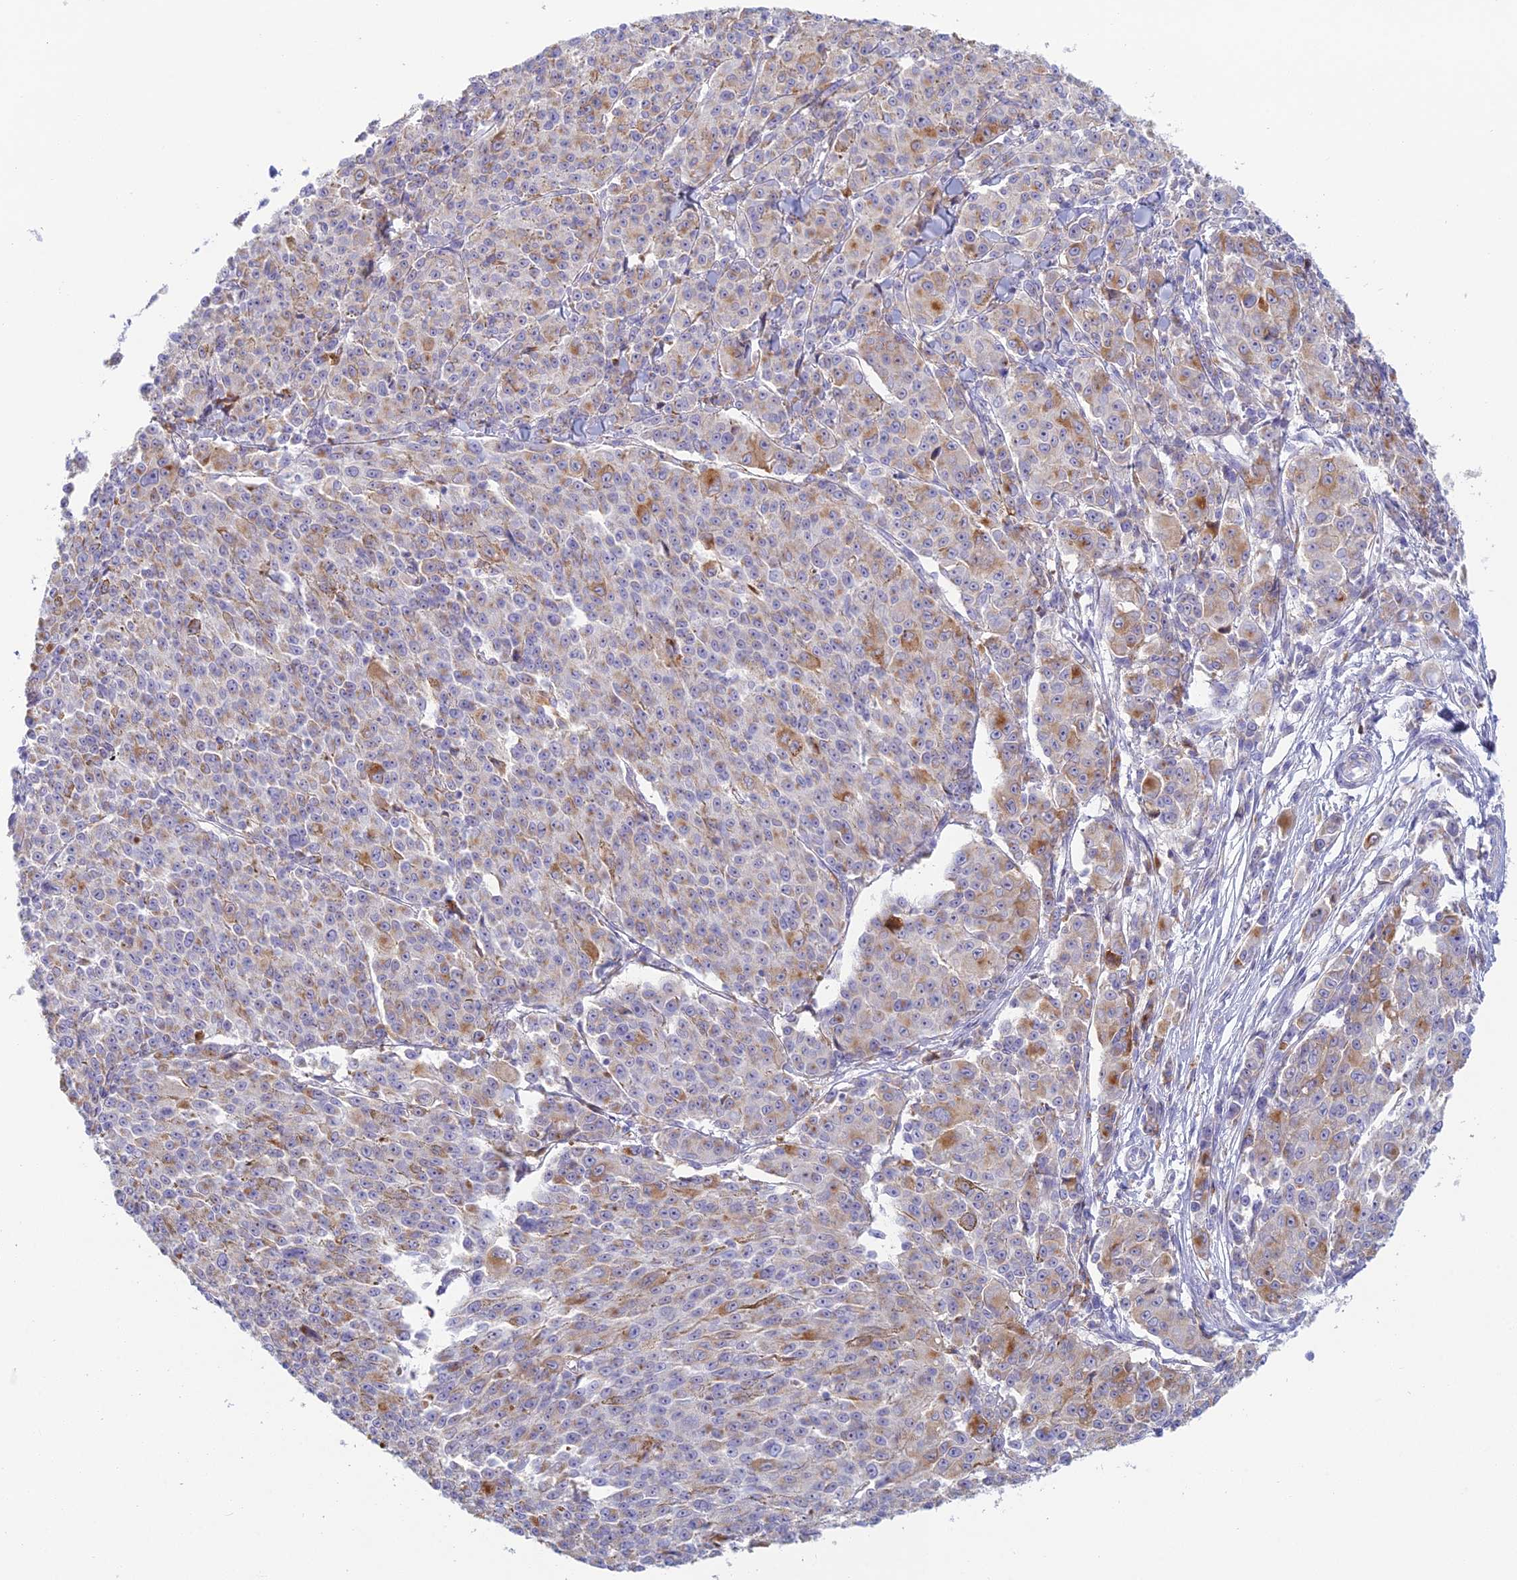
{"staining": {"intensity": "weak", "quantity": ">75%", "location": "cytoplasmic/membranous"}, "tissue": "melanoma", "cell_type": "Tumor cells", "image_type": "cancer", "snomed": [{"axis": "morphology", "description": "Malignant melanoma, NOS"}, {"axis": "topography", "description": "Skin"}], "caption": "Brown immunohistochemical staining in melanoma shows weak cytoplasmic/membranous expression in approximately >75% of tumor cells. (DAB (3,3'-diaminobenzidine) IHC with brightfield microscopy, high magnification).", "gene": "FERD3L", "patient": {"sex": "female", "age": 52}}